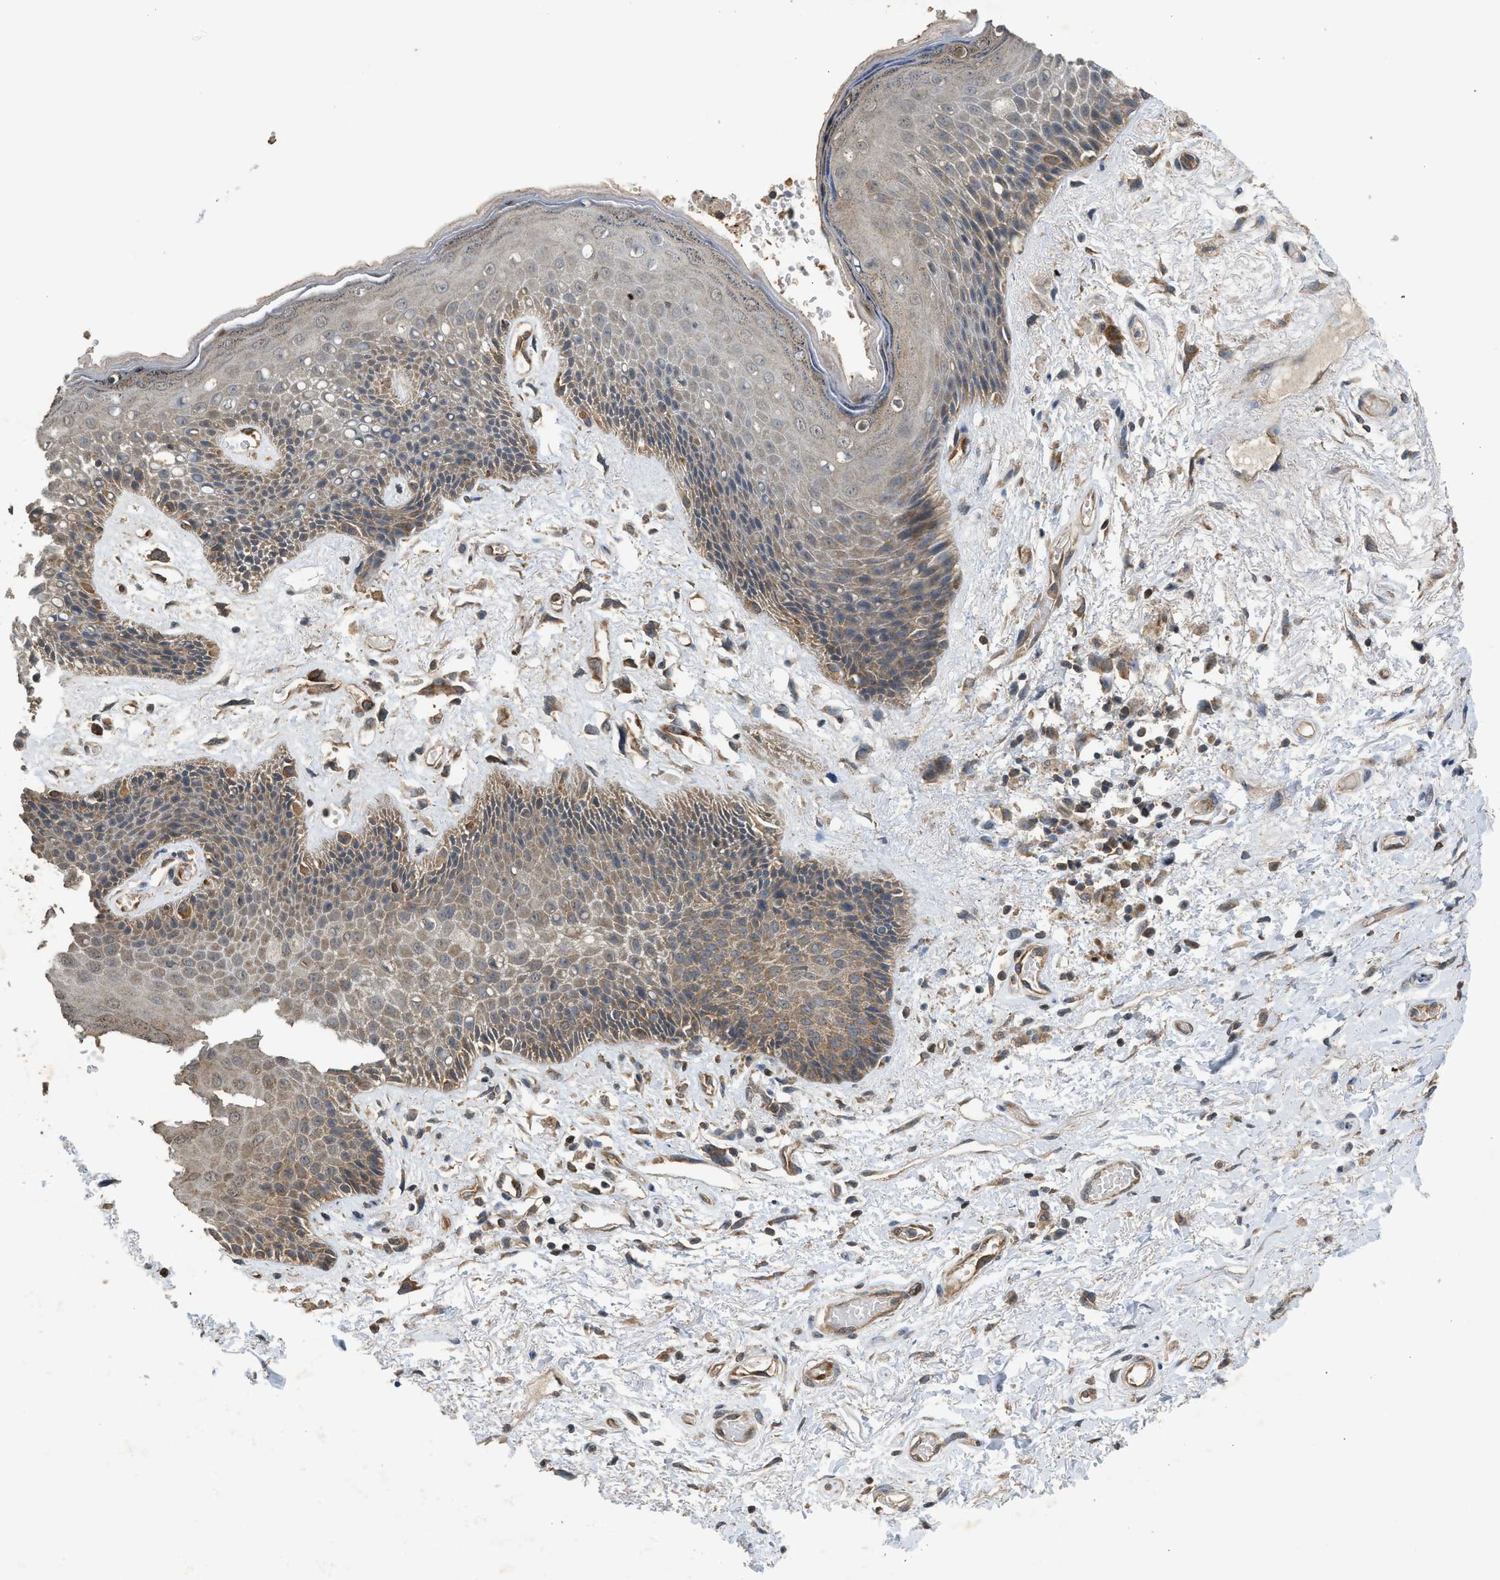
{"staining": {"intensity": "moderate", "quantity": ">75%", "location": "cytoplasmic/membranous"}, "tissue": "skin", "cell_type": "Epidermal cells", "image_type": "normal", "snomed": [{"axis": "morphology", "description": "Normal tissue, NOS"}, {"axis": "topography", "description": "Anal"}], "caption": "Approximately >75% of epidermal cells in unremarkable human skin display moderate cytoplasmic/membranous protein staining as visualized by brown immunohistochemical staining.", "gene": "HIP1R", "patient": {"sex": "female", "age": 46}}